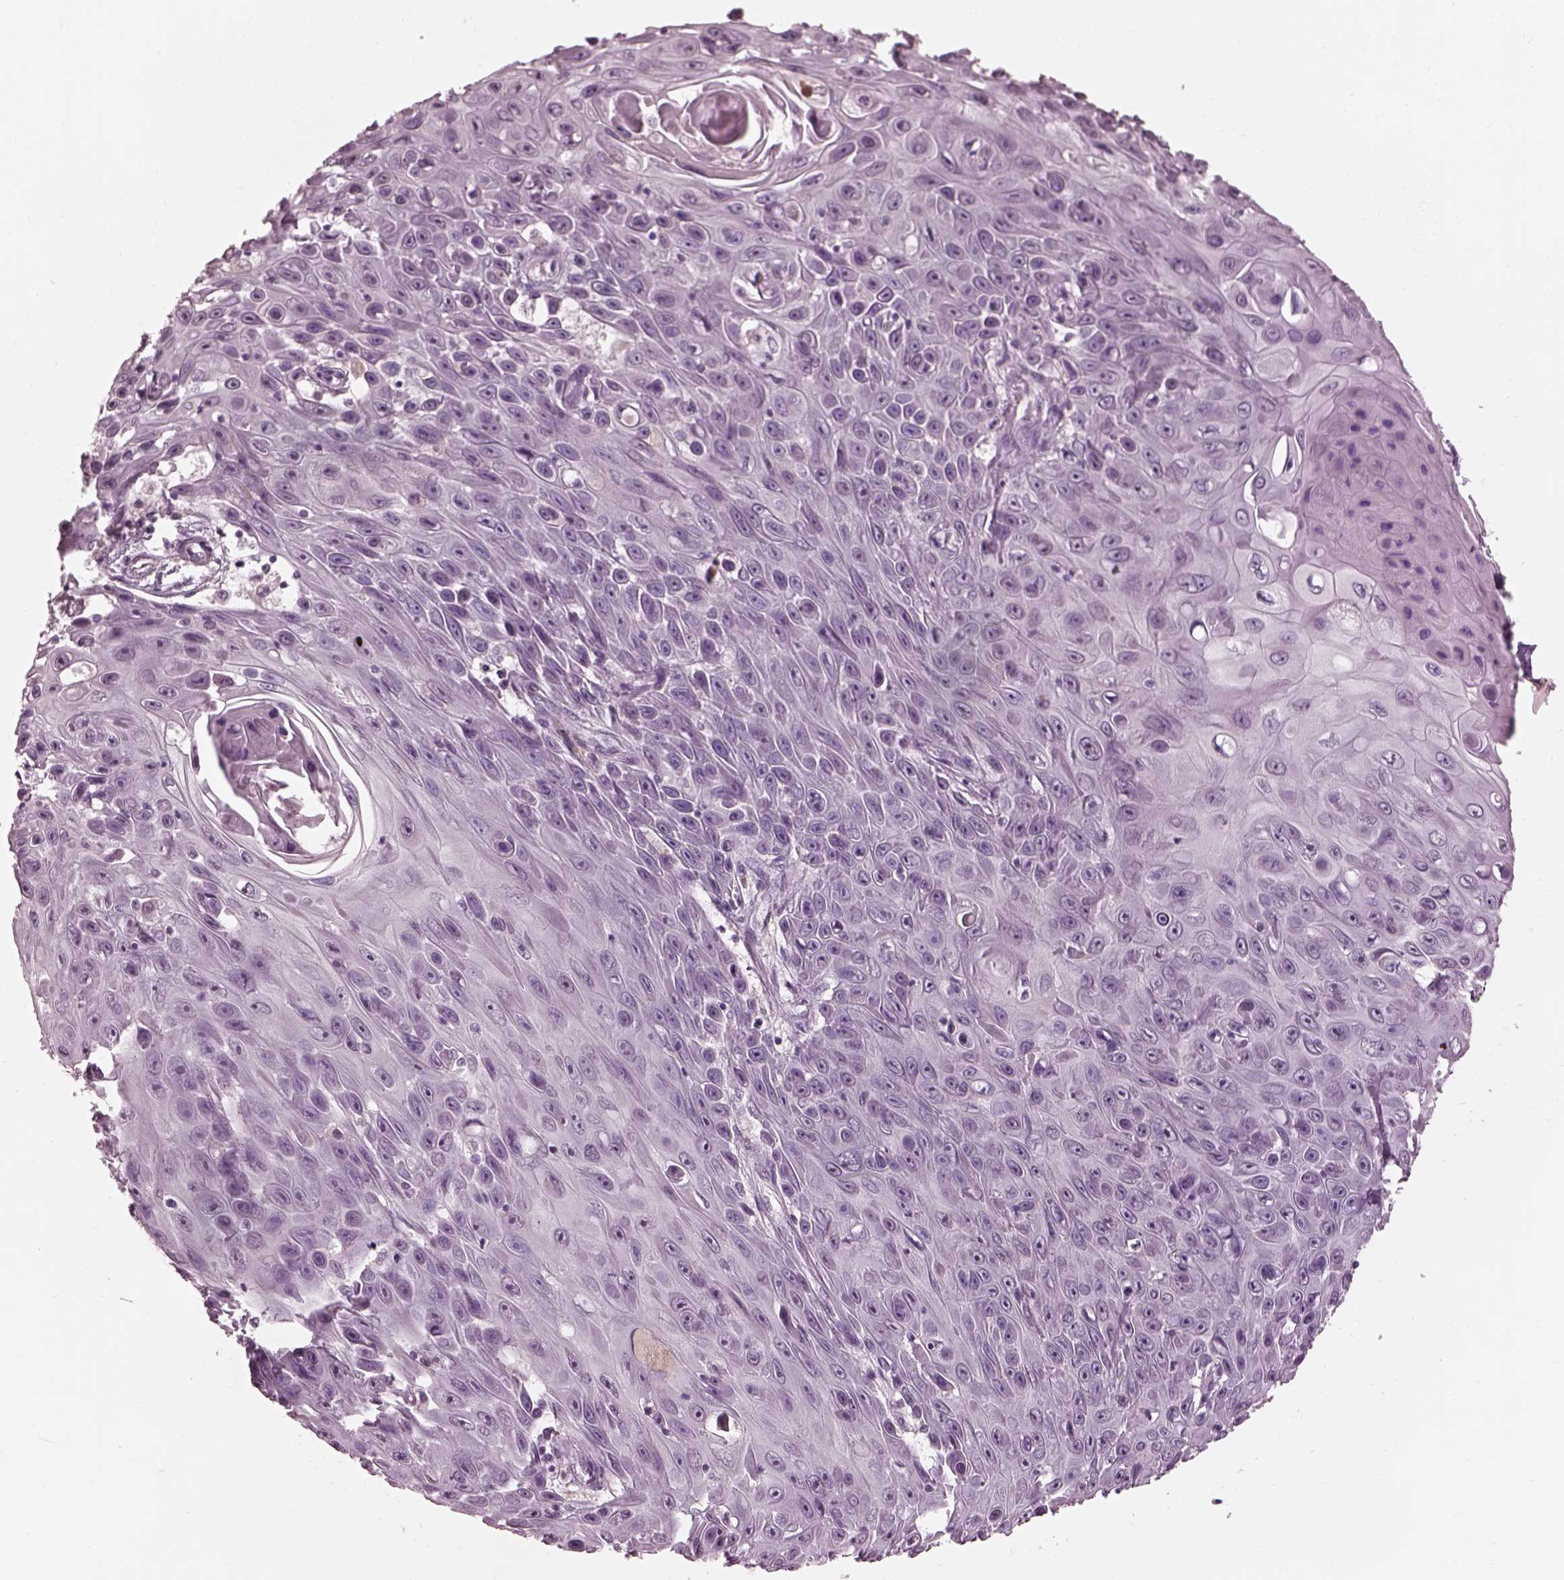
{"staining": {"intensity": "negative", "quantity": "none", "location": "none"}, "tissue": "skin cancer", "cell_type": "Tumor cells", "image_type": "cancer", "snomed": [{"axis": "morphology", "description": "Squamous cell carcinoma, NOS"}, {"axis": "topography", "description": "Skin"}], "caption": "Human squamous cell carcinoma (skin) stained for a protein using immunohistochemistry (IHC) demonstrates no expression in tumor cells.", "gene": "GARIN4", "patient": {"sex": "male", "age": 82}}